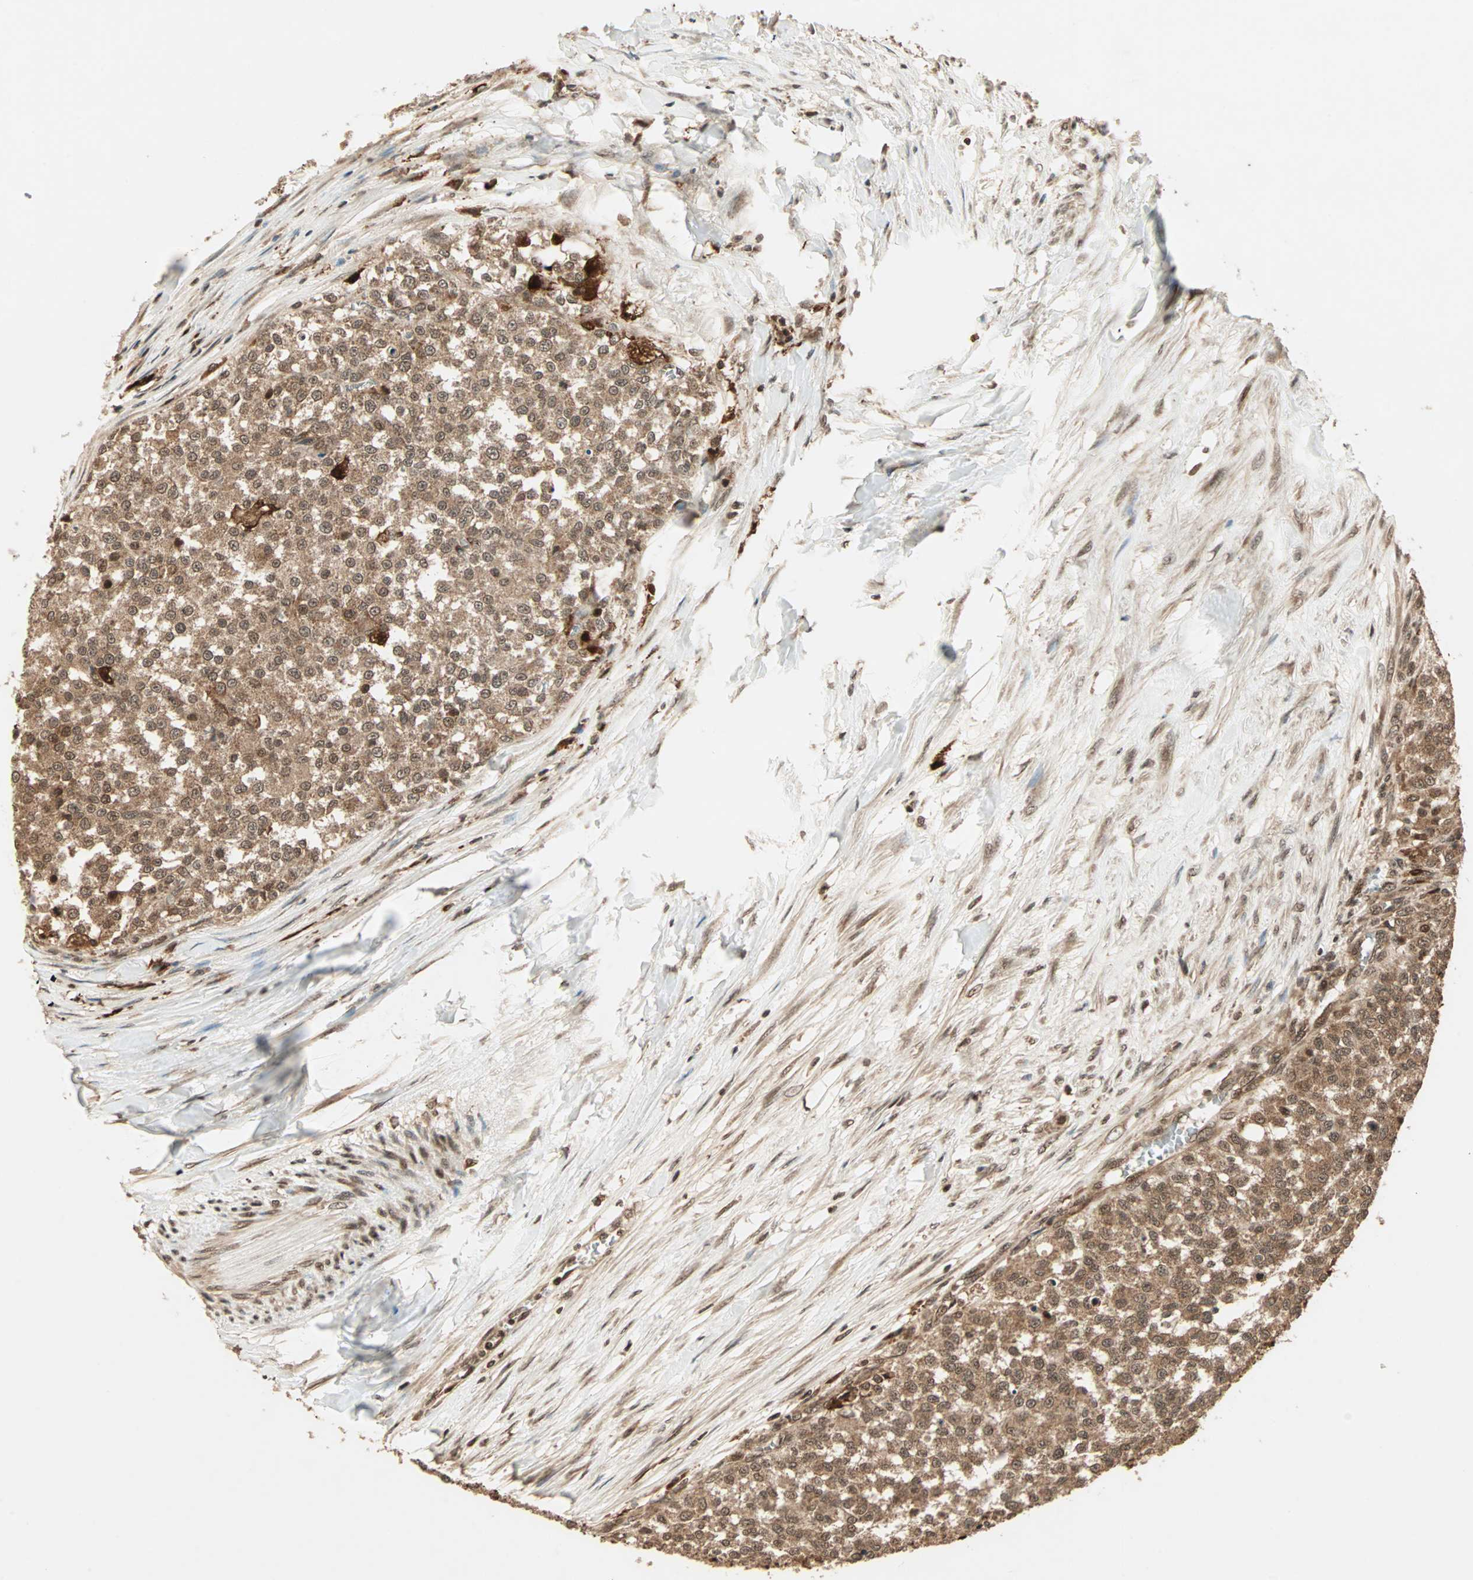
{"staining": {"intensity": "moderate", "quantity": ">75%", "location": "cytoplasmic/membranous,nuclear"}, "tissue": "testis cancer", "cell_type": "Tumor cells", "image_type": "cancer", "snomed": [{"axis": "morphology", "description": "Seminoma, NOS"}, {"axis": "topography", "description": "Testis"}], "caption": "Moderate cytoplasmic/membranous and nuclear expression for a protein is identified in approximately >75% of tumor cells of testis seminoma using IHC.", "gene": "RFFL", "patient": {"sex": "male", "age": 59}}